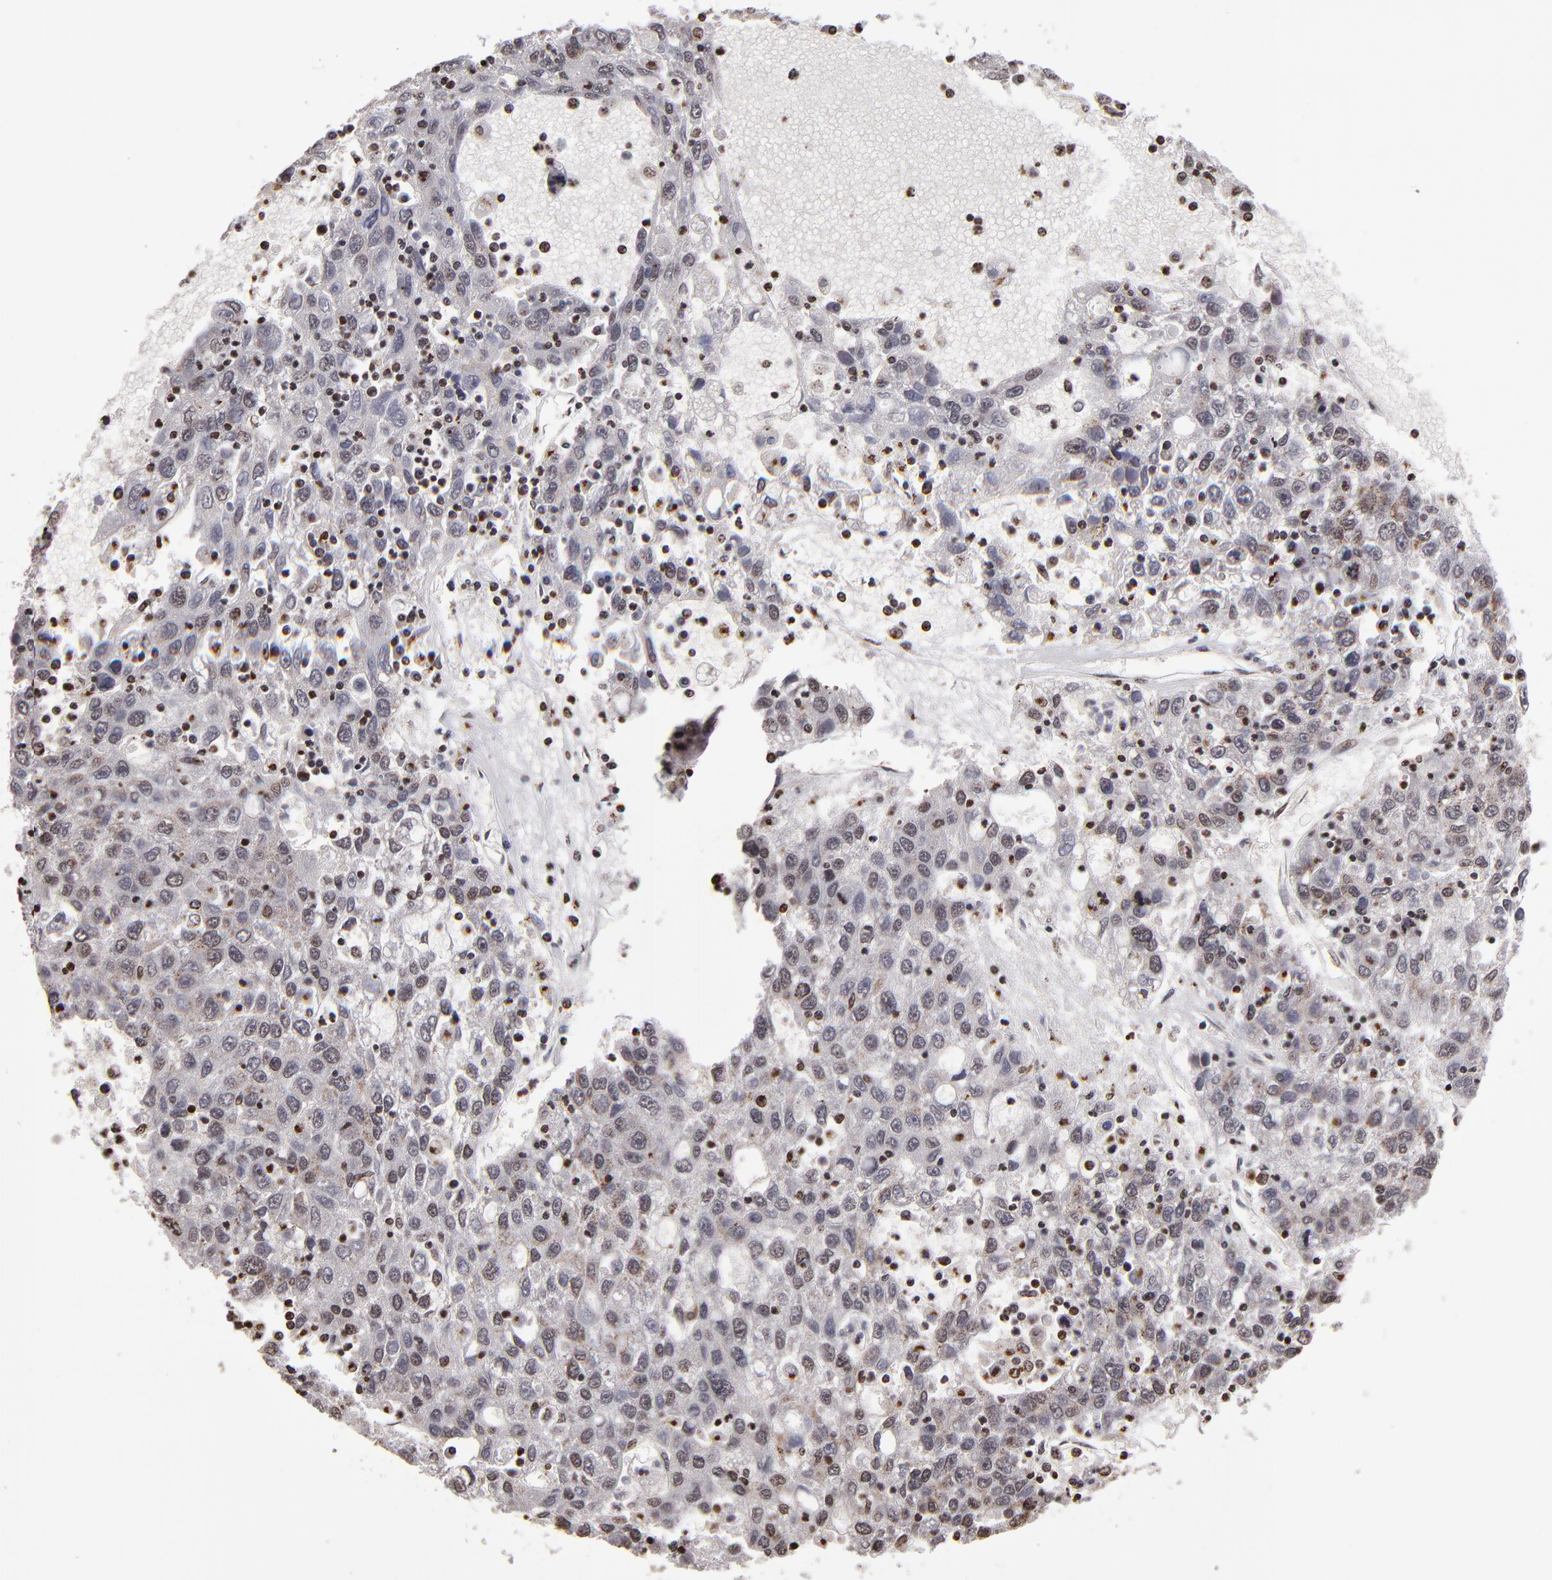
{"staining": {"intensity": "moderate", "quantity": ">75%", "location": "cytoplasmic/membranous,nuclear"}, "tissue": "liver cancer", "cell_type": "Tumor cells", "image_type": "cancer", "snomed": [{"axis": "morphology", "description": "Carcinoma, Hepatocellular, NOS"}, {"axis": "topography", "description": "Liver"}], "caption": "Immunohistochemistry (IHC) image of neoplastic tissue: human liver hepatocellular carcinoma stained using immunohistochemistry reveals medium levels of moderate protein expression localized specifically in the cytoplasmic/membranous and nuclear of tumor cells, appearing as a cytoplasmic/membranous and nuclear brown color.", "gene": "CSDC2", "patient": {"sex": "male", "age": 49}}